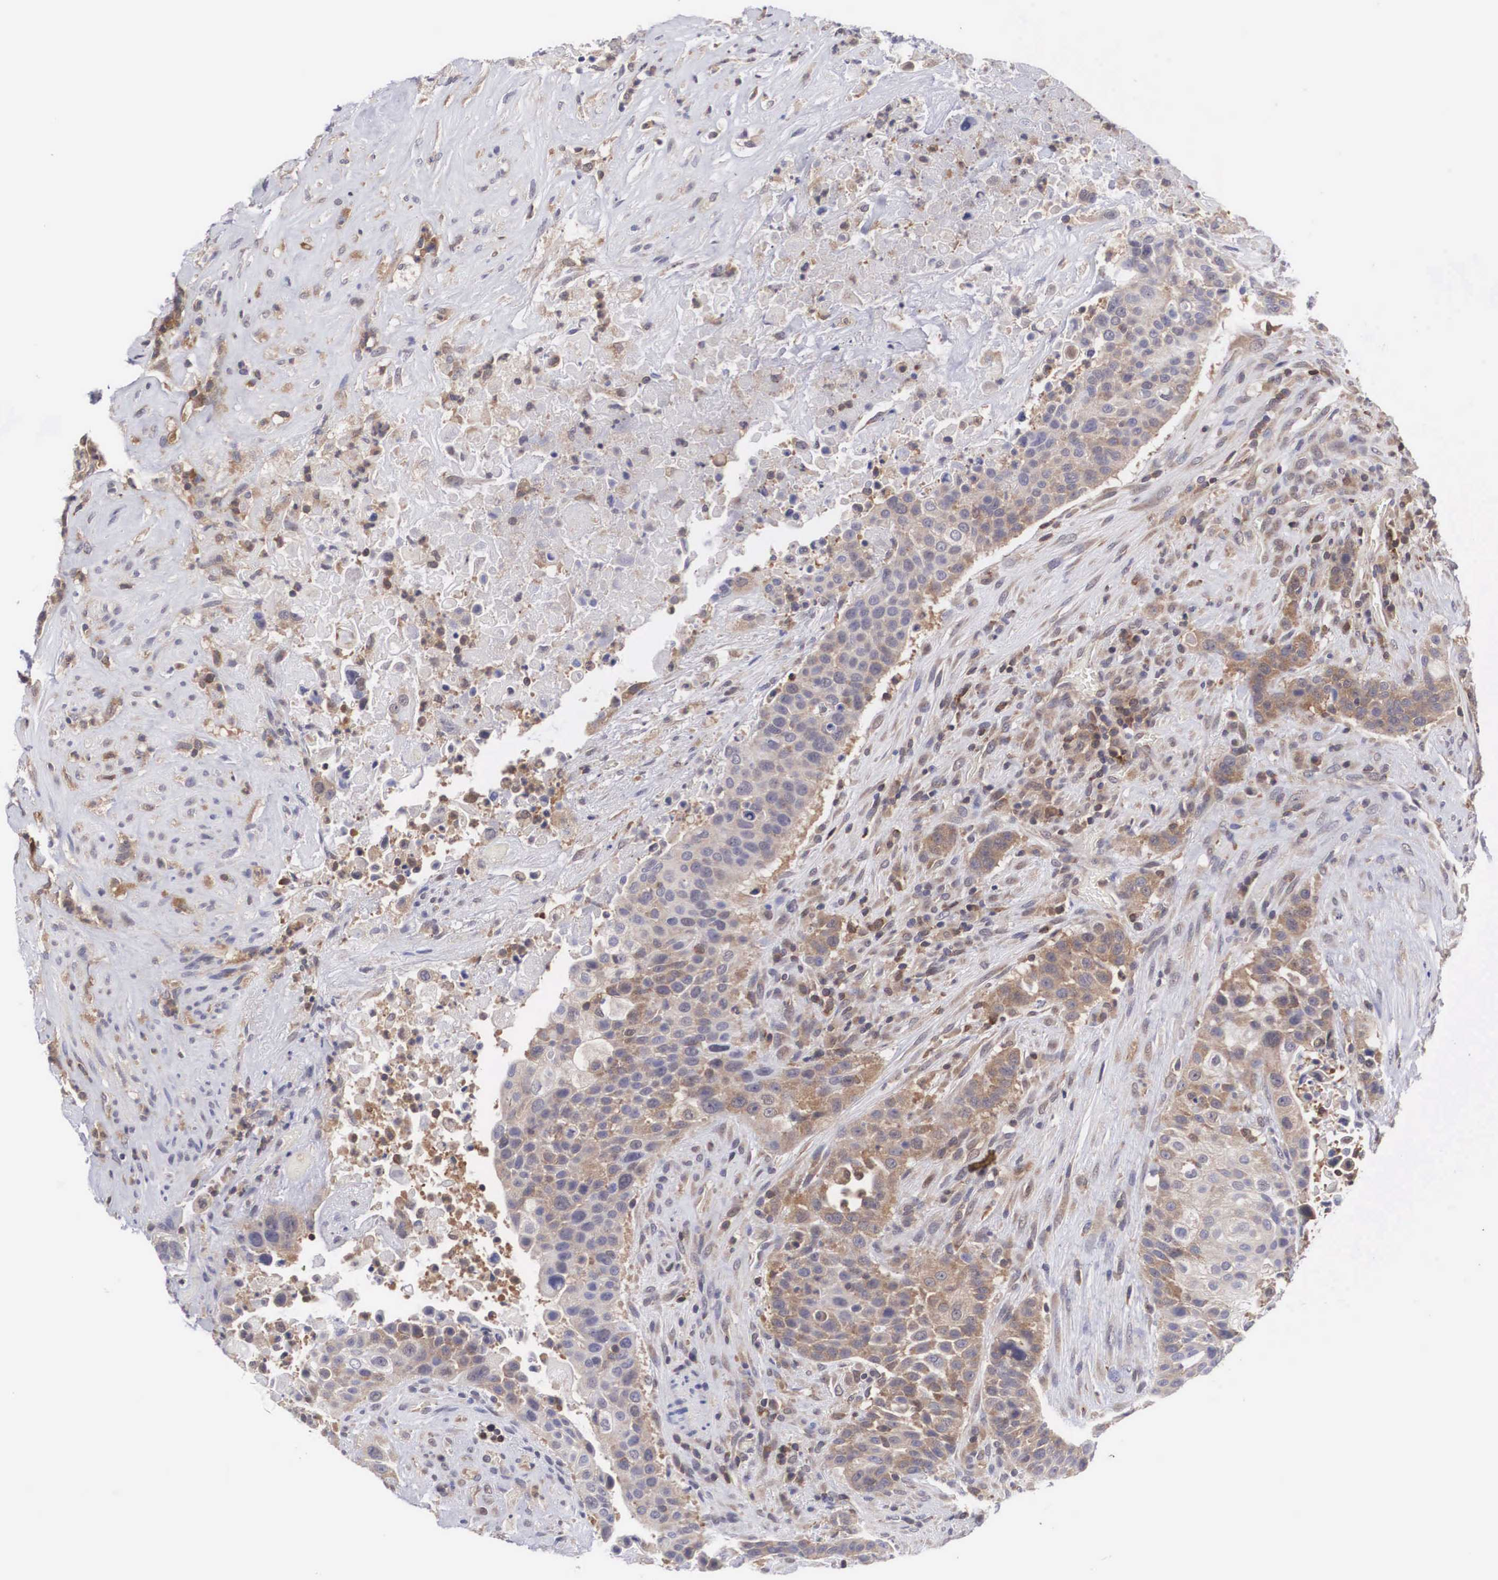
{"staining": {"intensity": "weak", "quantity": ">75%", "location": "cytoplasmic/membranous,nuclear"}, "tissue": "urothelial cancer", "cell_type": "Tumor cells", "image_type": "cancer", "snomed": [{"axis": "morphology", "description": "Urothelial carcinoma, High grade"}, {"axis": "topography", "description": "Urinary bladder"}], "caption": "There is low levels of weak cytoplasmic/membranous and nuclear staining in tumor cells of urothelial carcinoma (high-grade), as demonstrated by immunohistochemical staining (brown color).", "gene": "ADSL", "patient": {"sex": "male", "age": 74}}